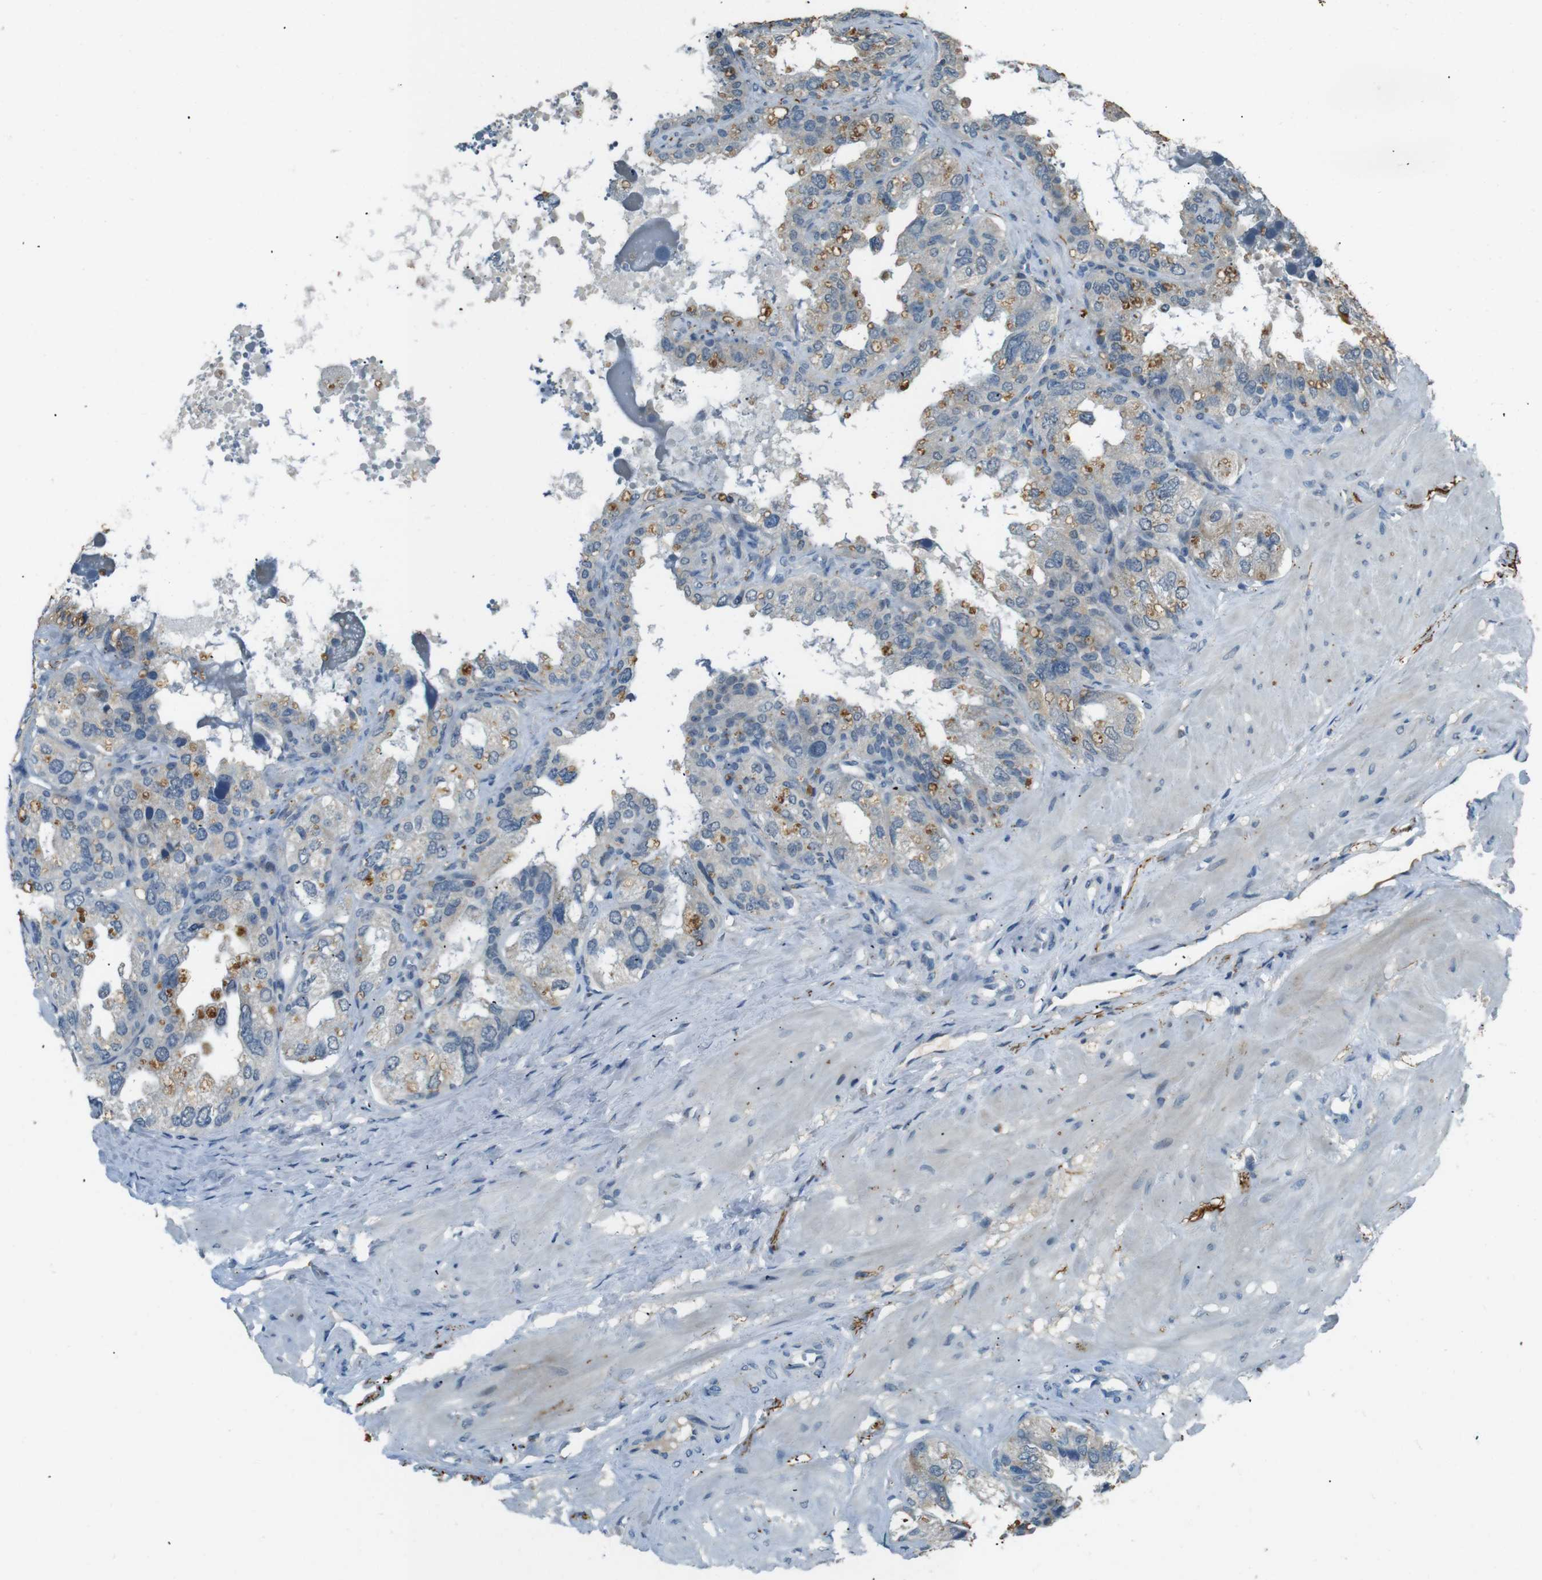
{"staining": {"intensity": "weak", "quantity": "<25%", "location": "cytoplasmic/membranous"}, "tissue": "seminal vesicle", "cell_type": "Glandular cells", "image_type": "normal", "snomed": [{"axis": "morphology", "description": "Normal tissue, NOS"}, {"axis": "topography", "description": "Seminal veicle"}], "caption": "Glandular cells are negative for brown protein staining in normal seminal vesicle. The staining was performed using DAB (3,3'-diaminobenzidine) to visualize the protein expression in brown, while the nuclei were stained in blue with hematoxylin (Magnification: 20x).", "gene": "MAGI2", "patient": {"sex": "male", "age": 68}}